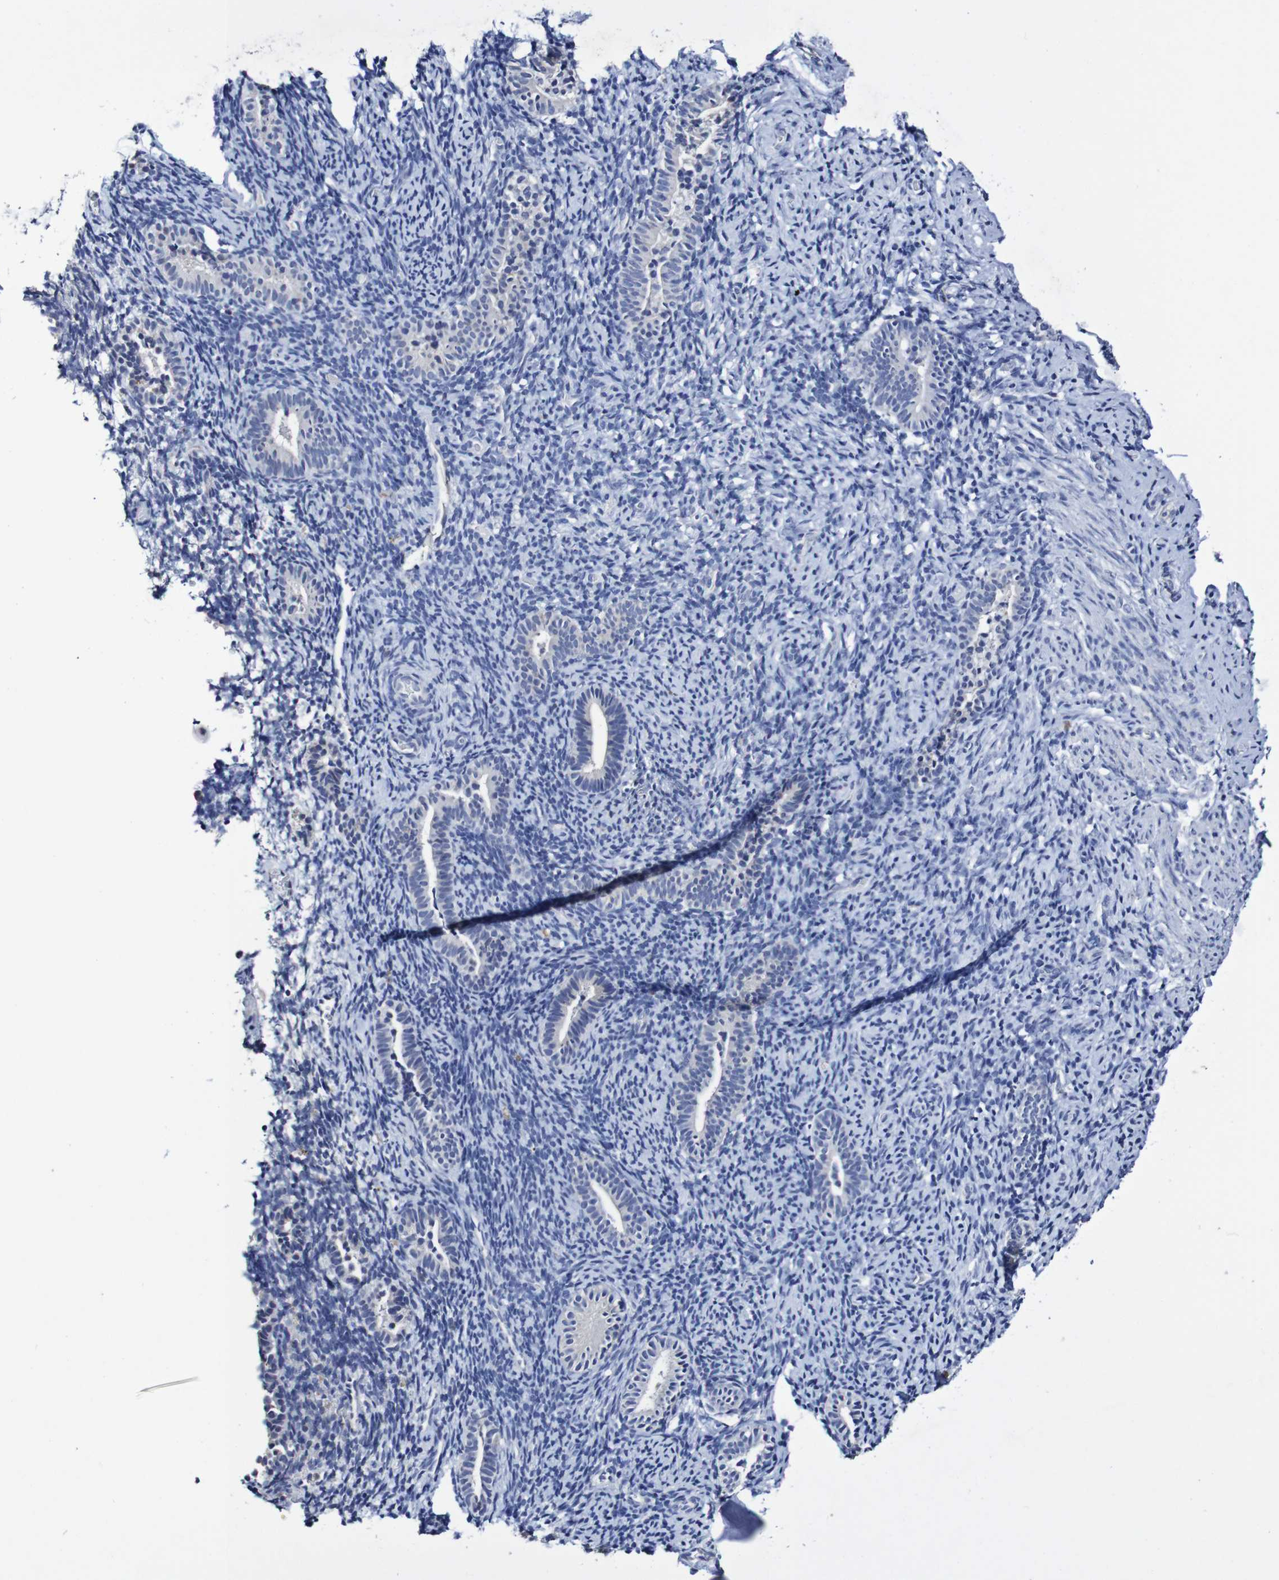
{"staining": {"intensity": "negative", "quantity": "none", "location": "none"}, "tissue": "endometrium", "cell_type": "Cells in endometrial stroma", "image_type": "normal", "snomed": [{"axis": "morphology", "description": "Normal tissue, NOS"}, {"axis": "topography", "description": "Endometrium"}], "caption": "There is no significant expression in cells in endometrial stroma of endometrium. (DAB (3,3'-diaminobenzidine) immunohistochemistry with hematoxylin counter stain).", "gene": "ACVR1C", "patient": {"sex": "female", "age": 51}}